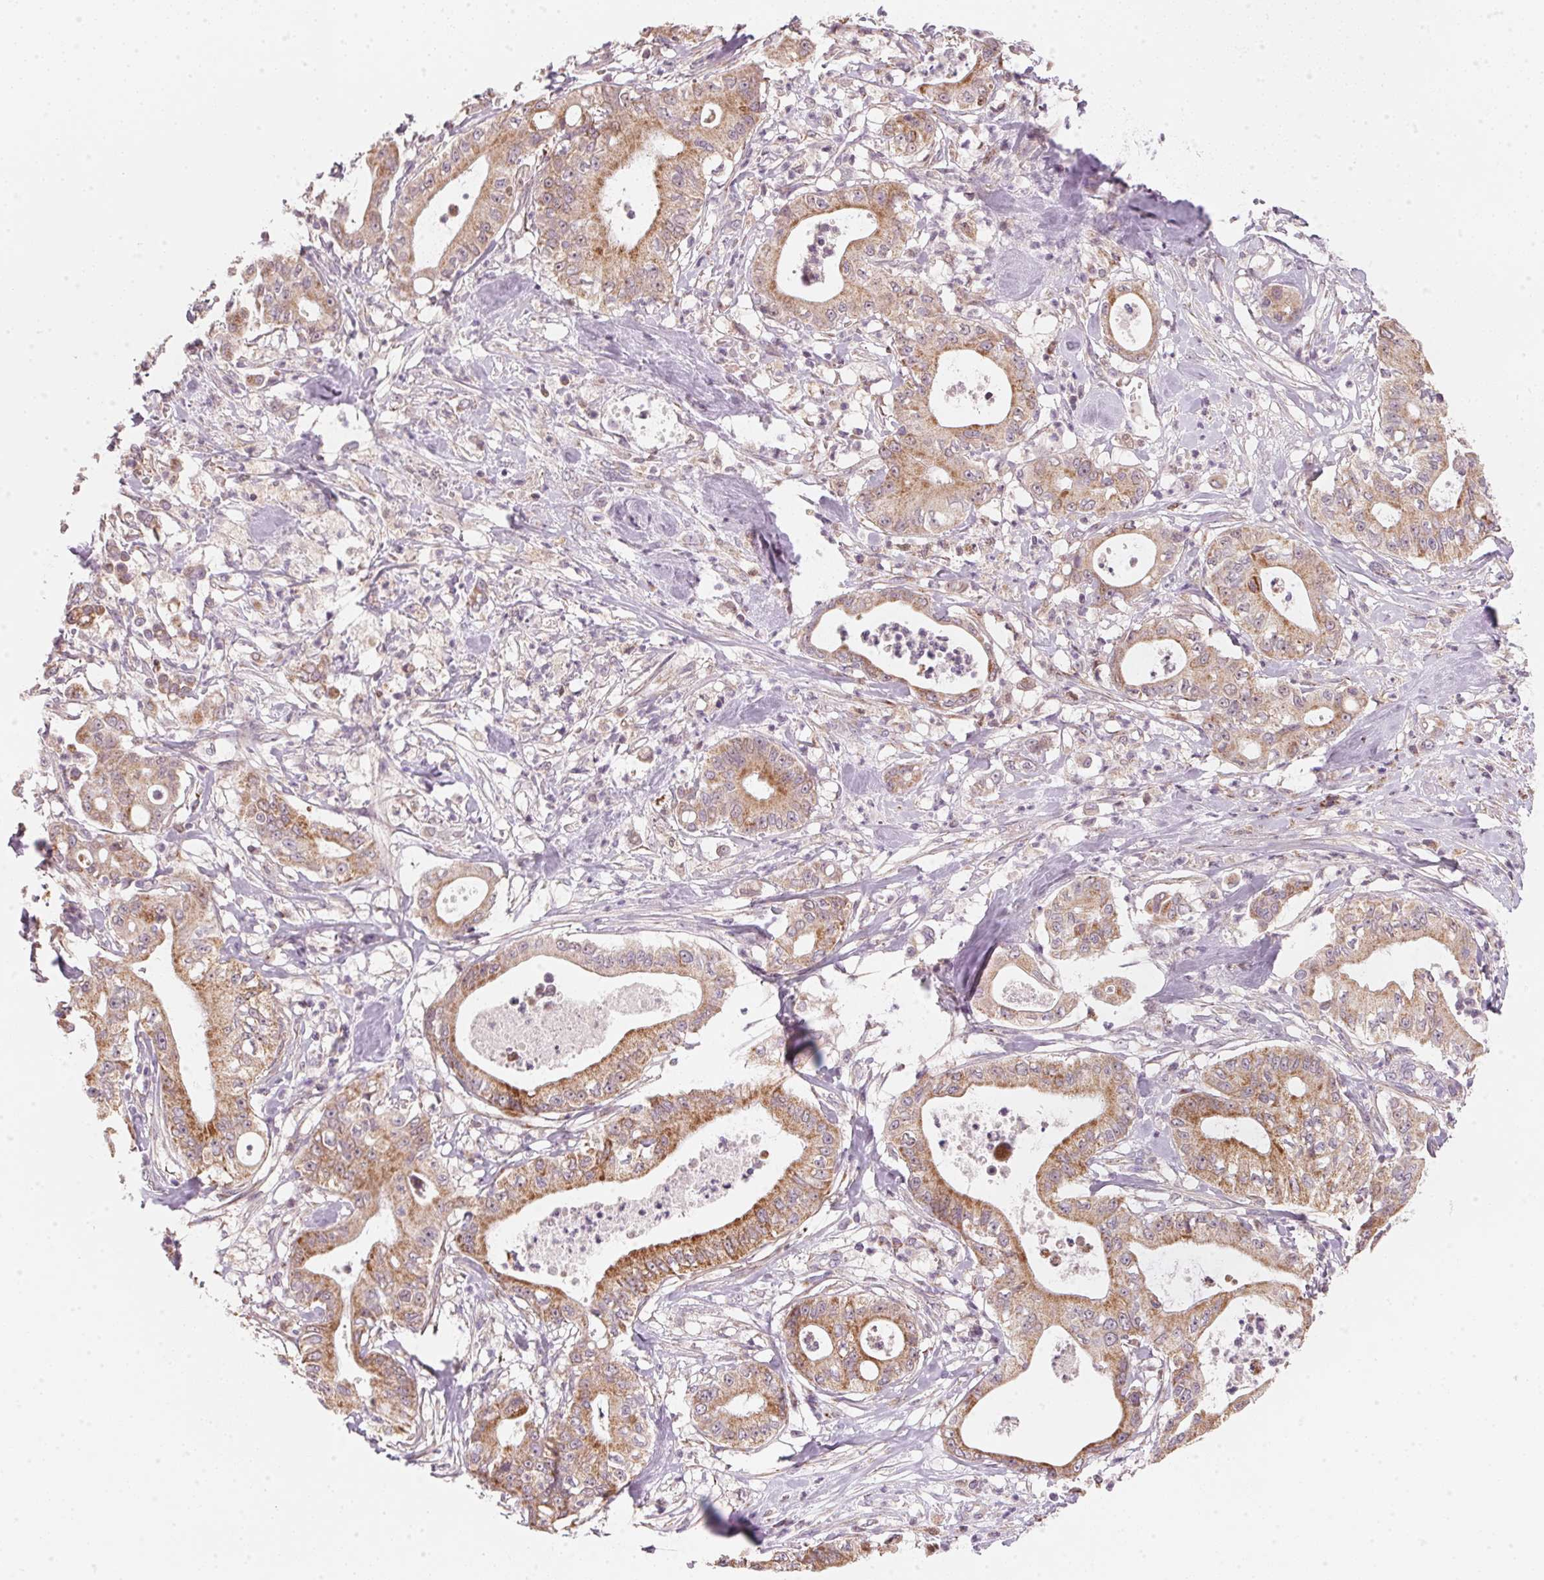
{"staining": {"intensity": "moderate", "quantity": ">75%", "location": "cytoplasmic/membranous"}, "tissue": "pancreatic cancer", "cell_type": "Tumor cells", "image_type": "cancer", "snomed": [{"axis": "morphology", "description": "Adenocarcinoma, NOS"}, {"axis": "topography", "description": "Pancreas"}], "caption": "A micrograph of adenocarcinoma (pancreatic) stained for a protein displays moderate cytoplasmic/membranous brown staining in tumor cells. (brown staining indicates protein expression, while blue staining denotes nuclei).", "gene": "COQ7", "patient": {"sex": "male", "age": 71}}